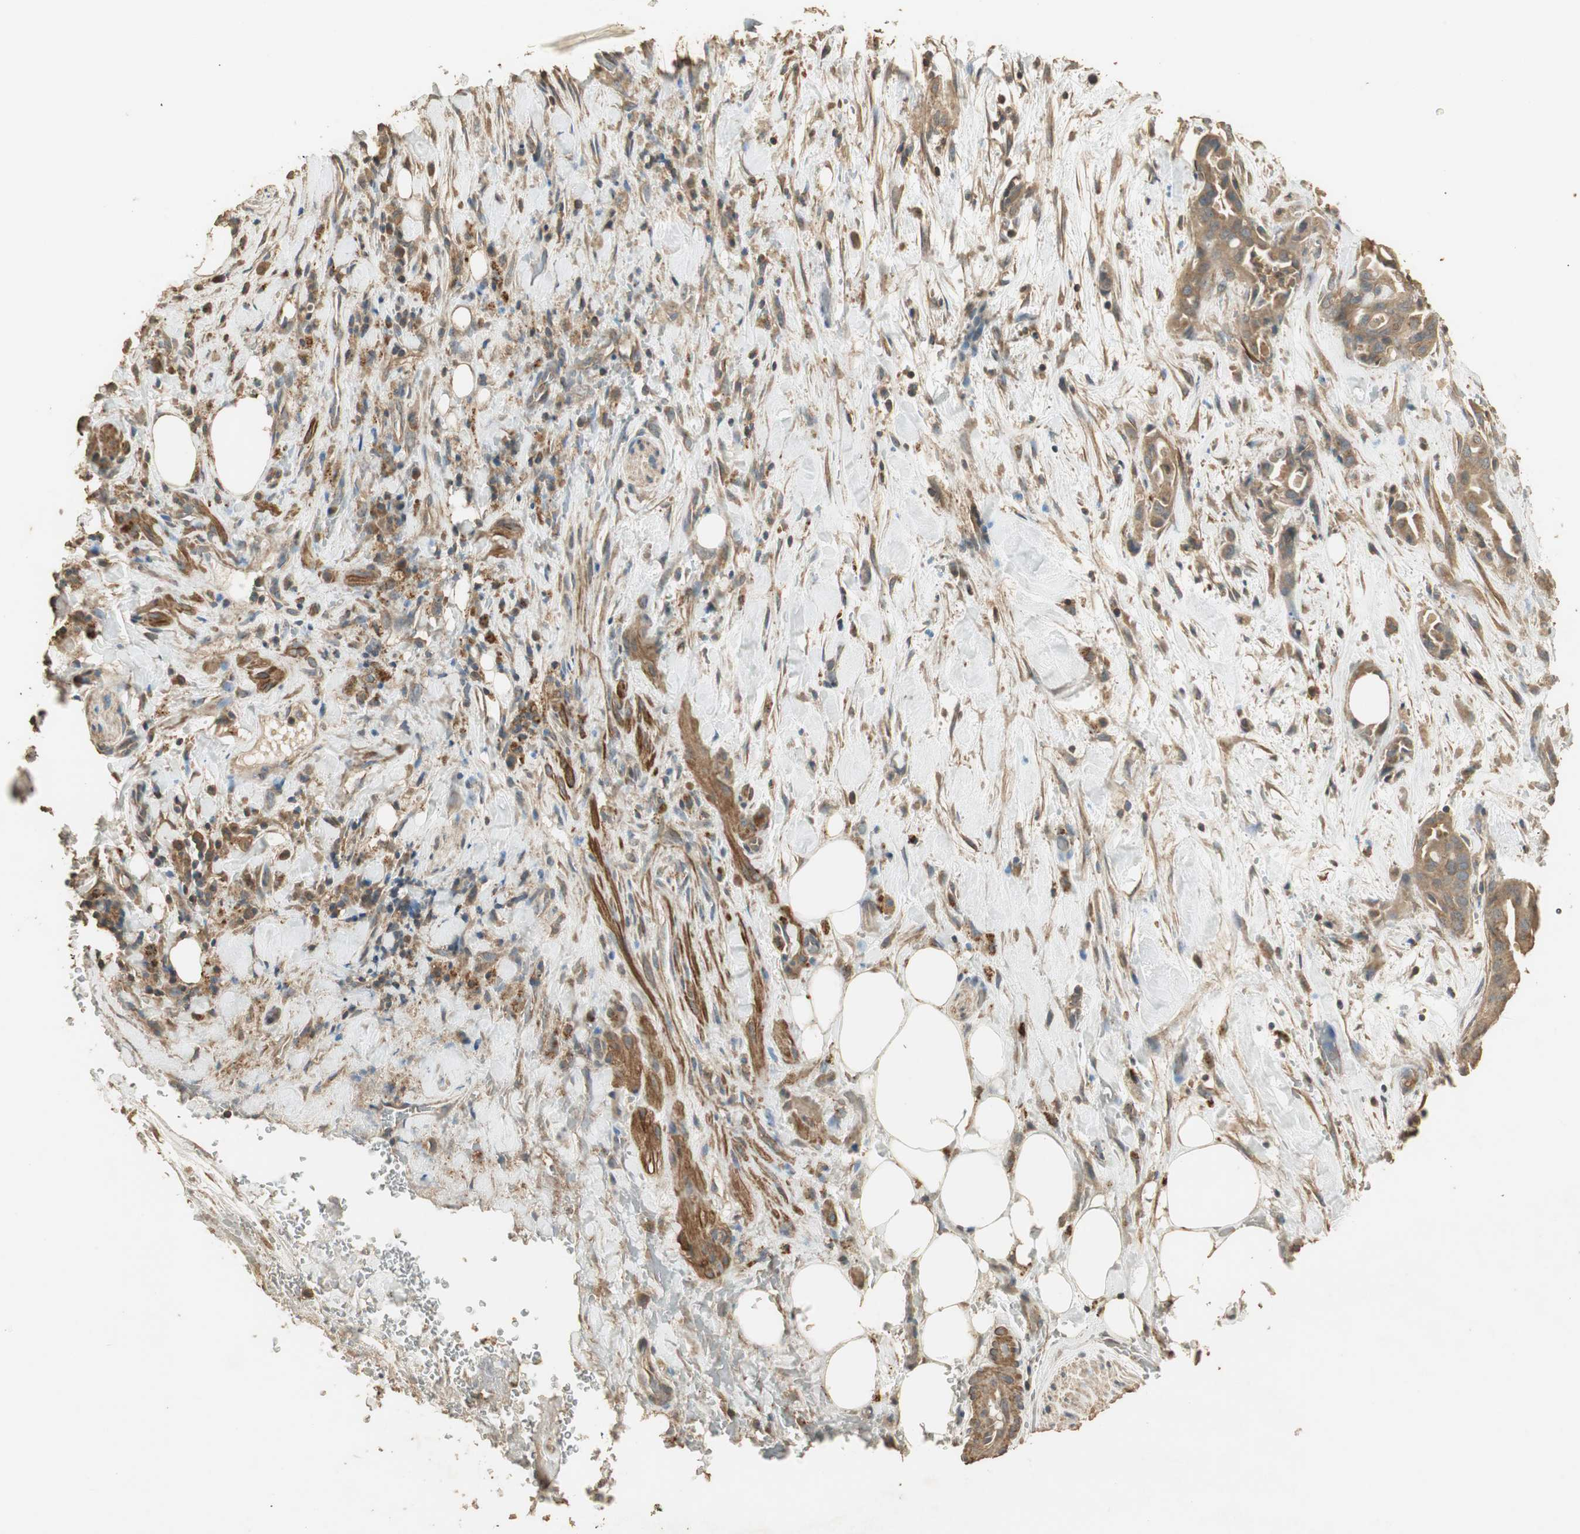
{"staining": {"intensity": "moderate", "quantity": ">75%", "location": "cytoplasmic/membranous"}, "tissue": "liver cancer", "cell_type": "Tumor cells", "image_type": "cancer", "snomed": [{"axis": "morphology", "description": "Cholangiocarcinoma"}, {"axis": "topography", "description": "Liver"}], "caption": "Immunohistochemistry (DAB (3,3'-diaminobenzidine)) staining of human liver cholangiocarcinoma demonstrates moderate cytoplasmic/membranous protein expression in approximately >75% of tumor cells. (brown staining indicates protein expression, while blue staining denotes nuclei).", "gene": "USP2", "patient": {"sex": "female", "age": 68}}